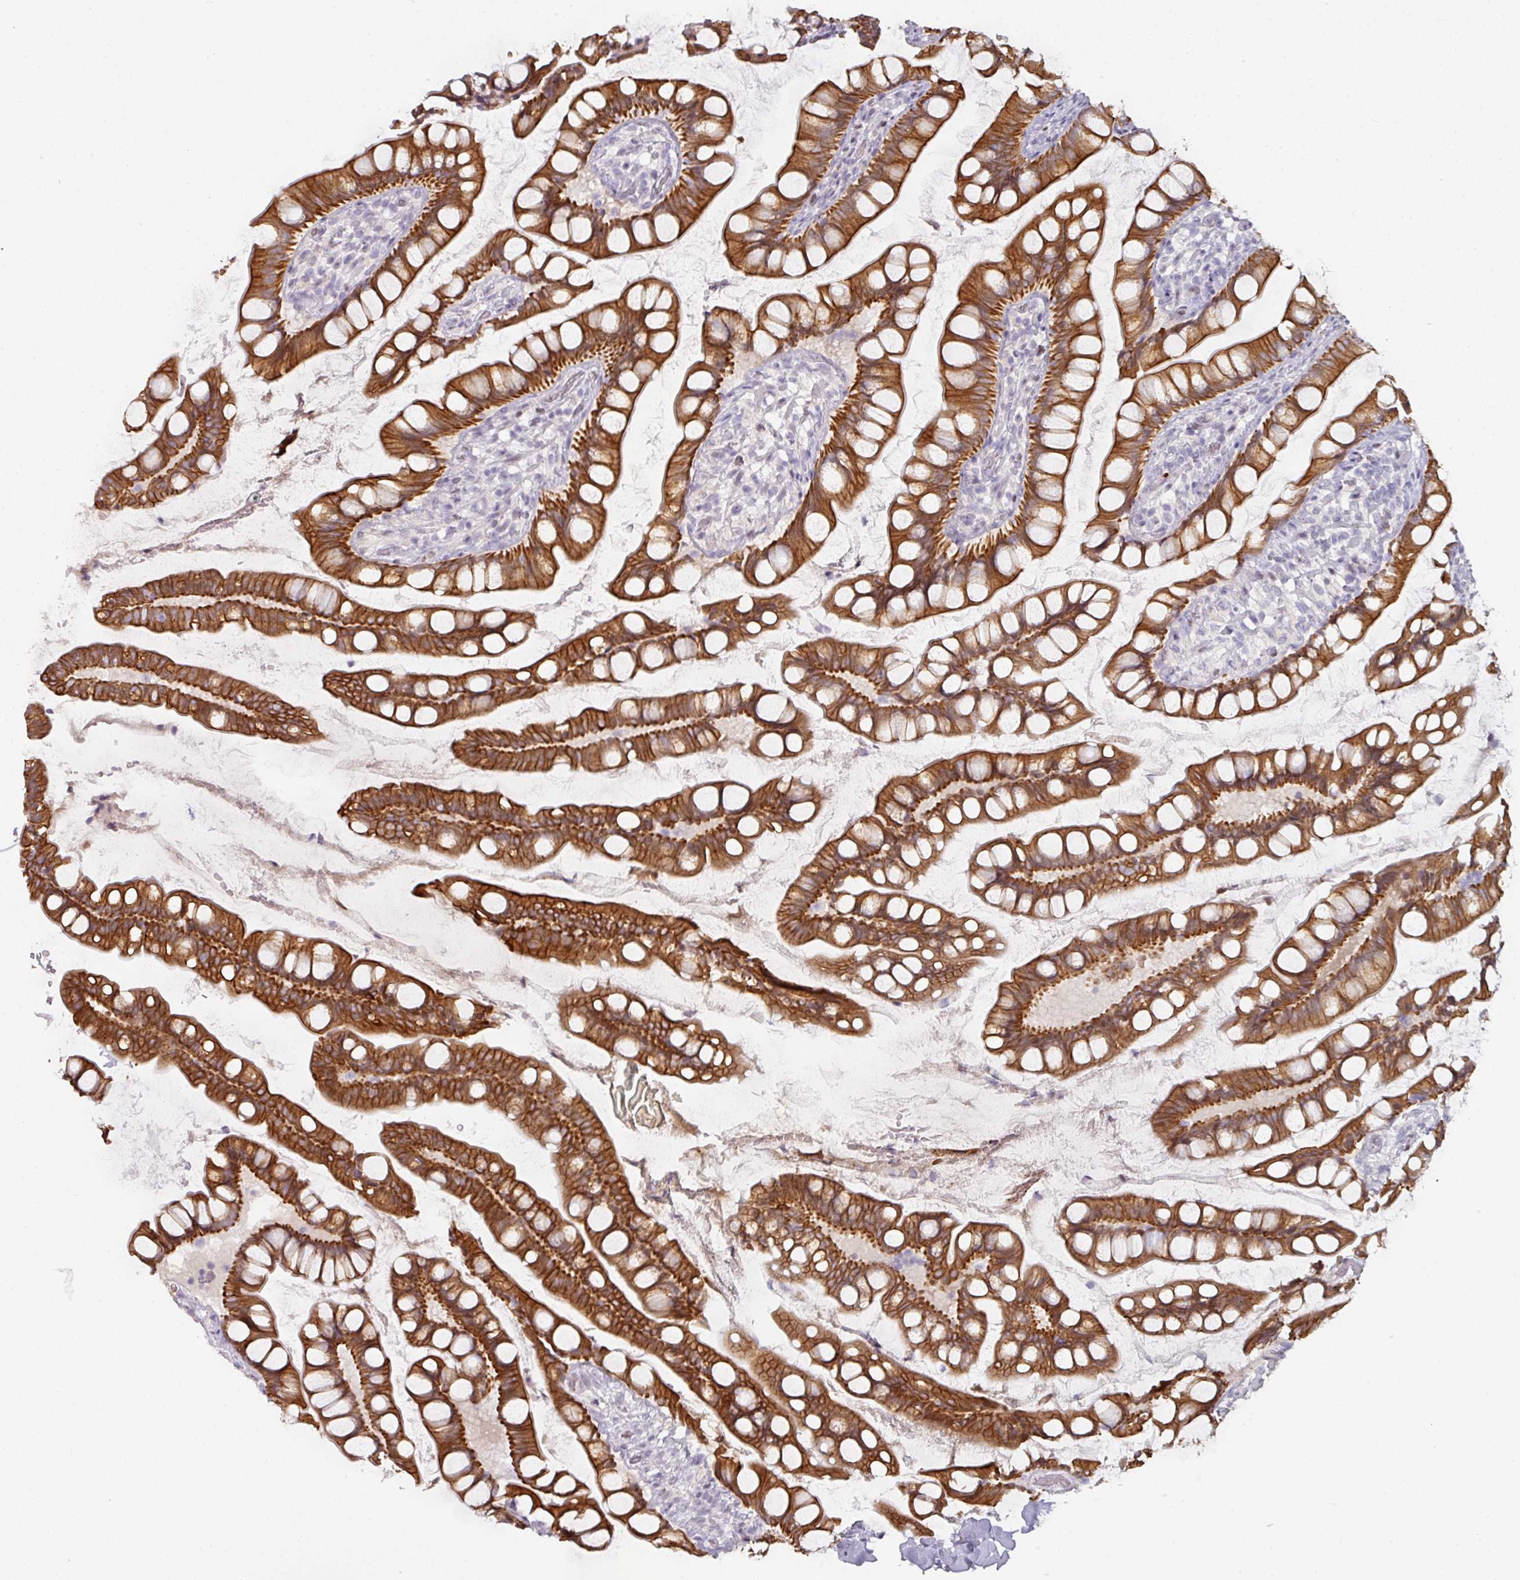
{"staining": {"intensity": "strong", "quantity": ">75%", "location": "cytoplasmic/membranous"}, "tissue": "small intestine", "cell_type": "Glandular cells", "image_type": "normal", "snomed": [{"axis": "morphology", "description": "Normal tissue, NOS"}, {"axis": "topography", "description": "Small intestine"}], "caption": "Immunohistochemical staining of benign human small intestine exhibits strong cytoplasmic/membranous protein staining in approximately >75% of glandular cells.", "gene": "GTF2H3", "patient": {"sex": "male", "age": 70}}